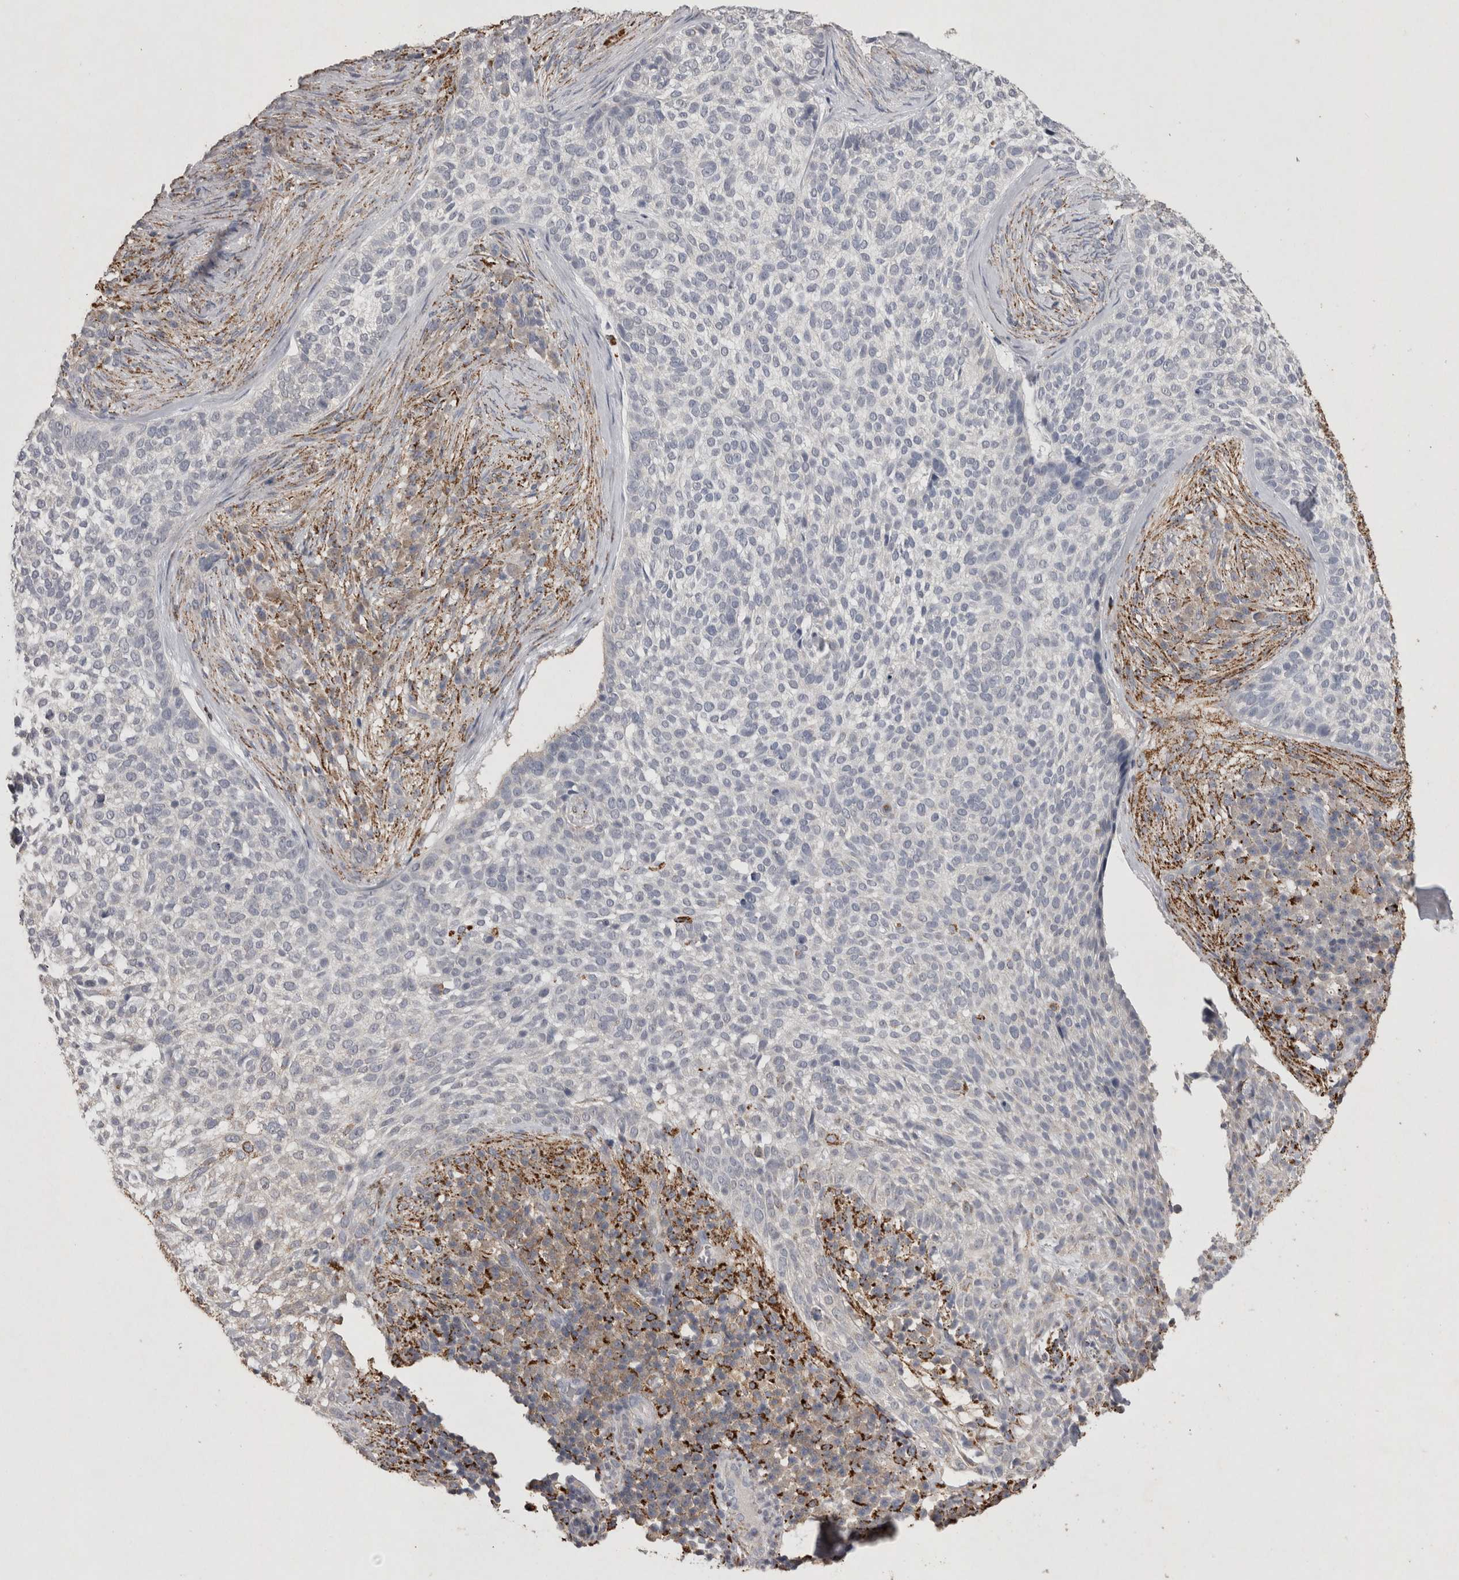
{"staining": {"intensity": "negative", "quantity": "none", "location": "none"}, "tissue": "skin cancer", "cell_type": "Tumor cells", "image_type": "cancer", "snomed": [{"axis": "morphology", "description": "Basal cell carcinoma"}, {"axis": "topography", "description": "Skin"}], "caption": "An immunohistochemistry histopathology image of basal cell carcinoma (skin) is shown. There is no staining in tumor cells of basal cell carcinoma (skin).", "gene": "DKK3", "patient": {"sex": "female", "age": 64}}